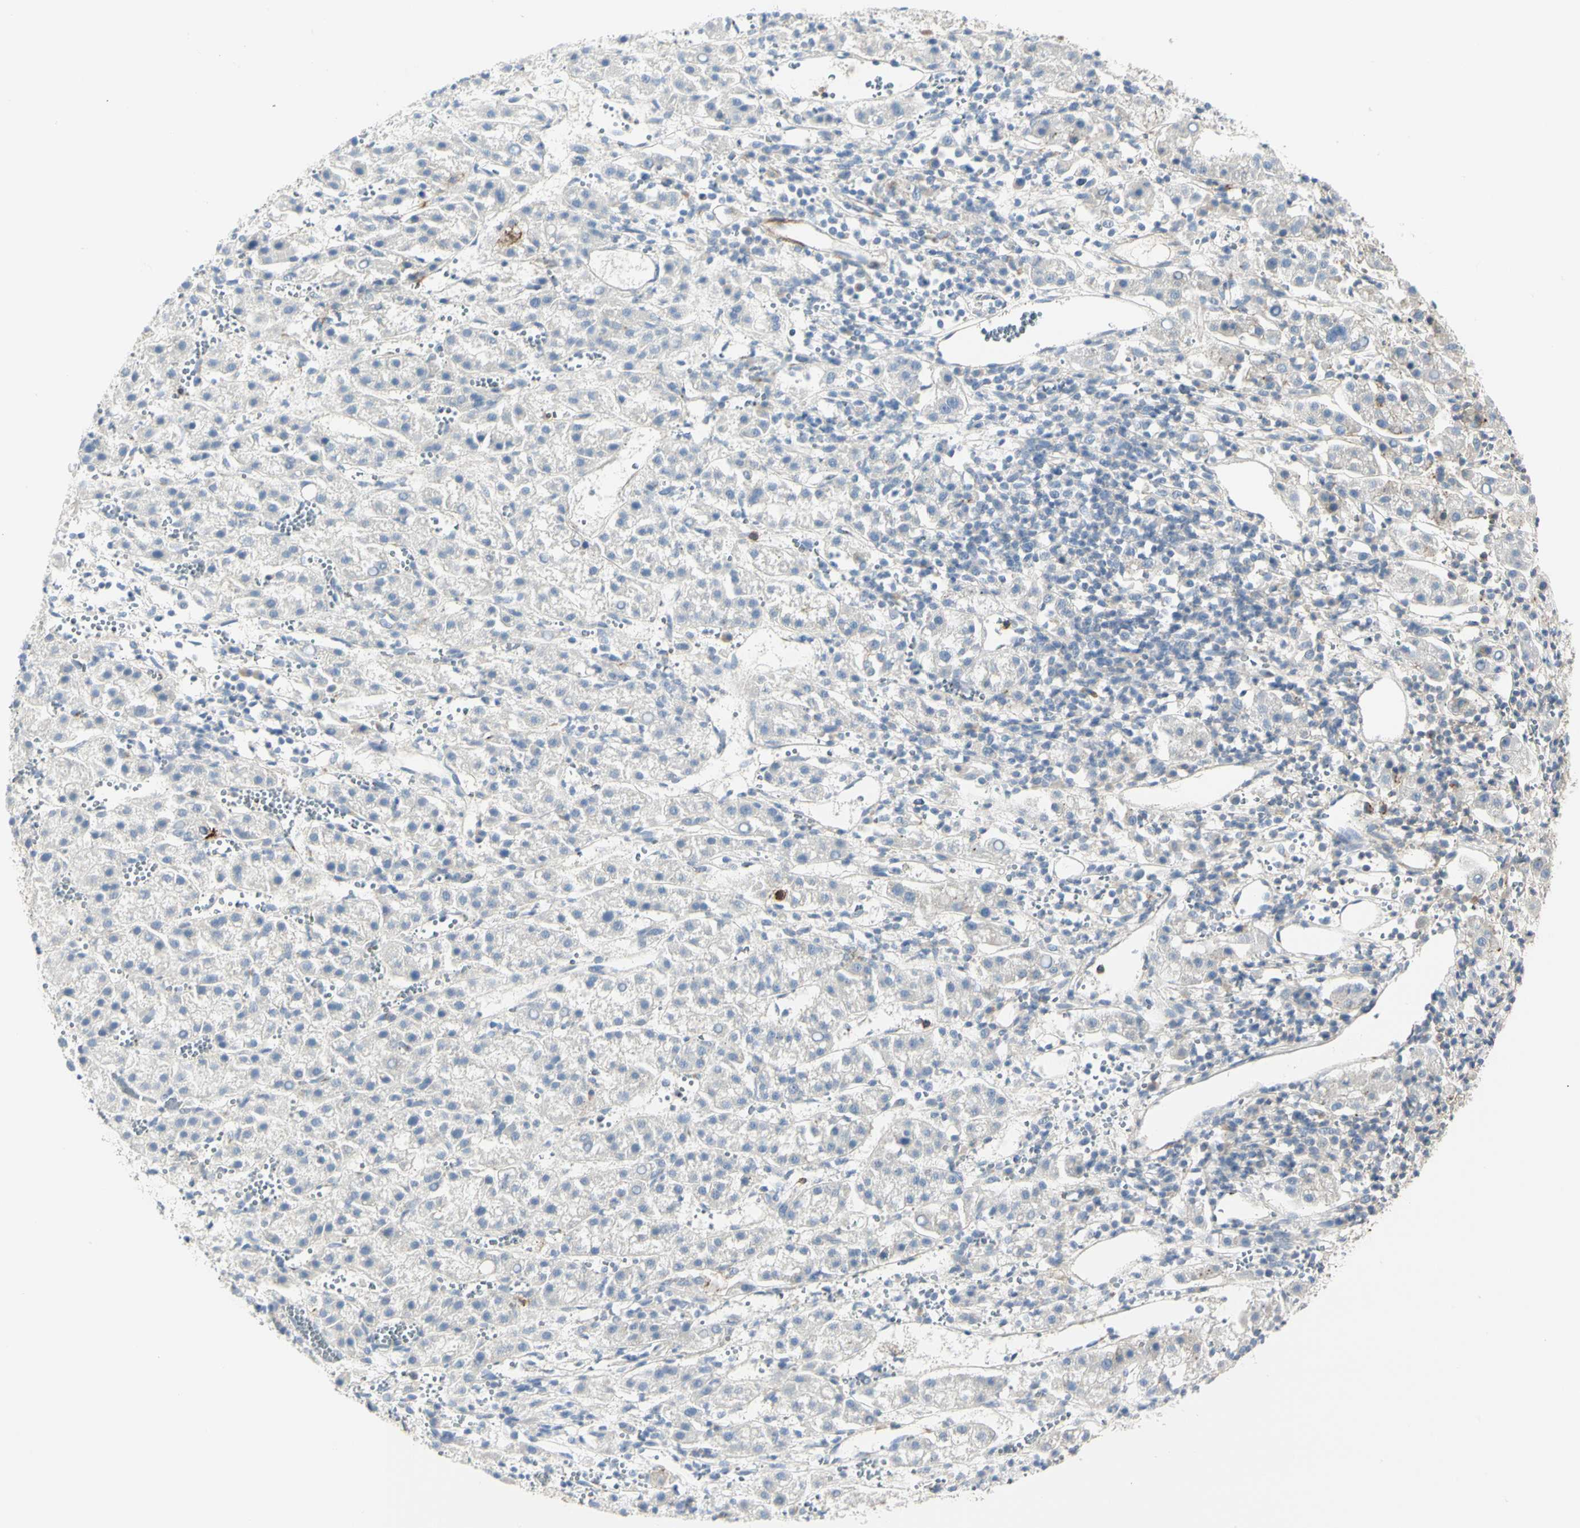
{"staining": {"intensity": "negative", "quantity": "none", "location": "none"}, "tissue": "liver cancer", "cell_type": "Tumor cells", "image_type": "cancer", "snomed": [{"axis": "morphology", "description": "Carcinoma, Hepatocellular, NOS"}, {"axis": "topography", "description": "Liver"}], "caption": "Liver hepatocellular carcinoma was stained to show a protein in brown. There is no significant staining in tumor cells. Nuclei are stained in blue.", "gene": "CLEC2B", "patient": {"sex": "female", "age": 58}}